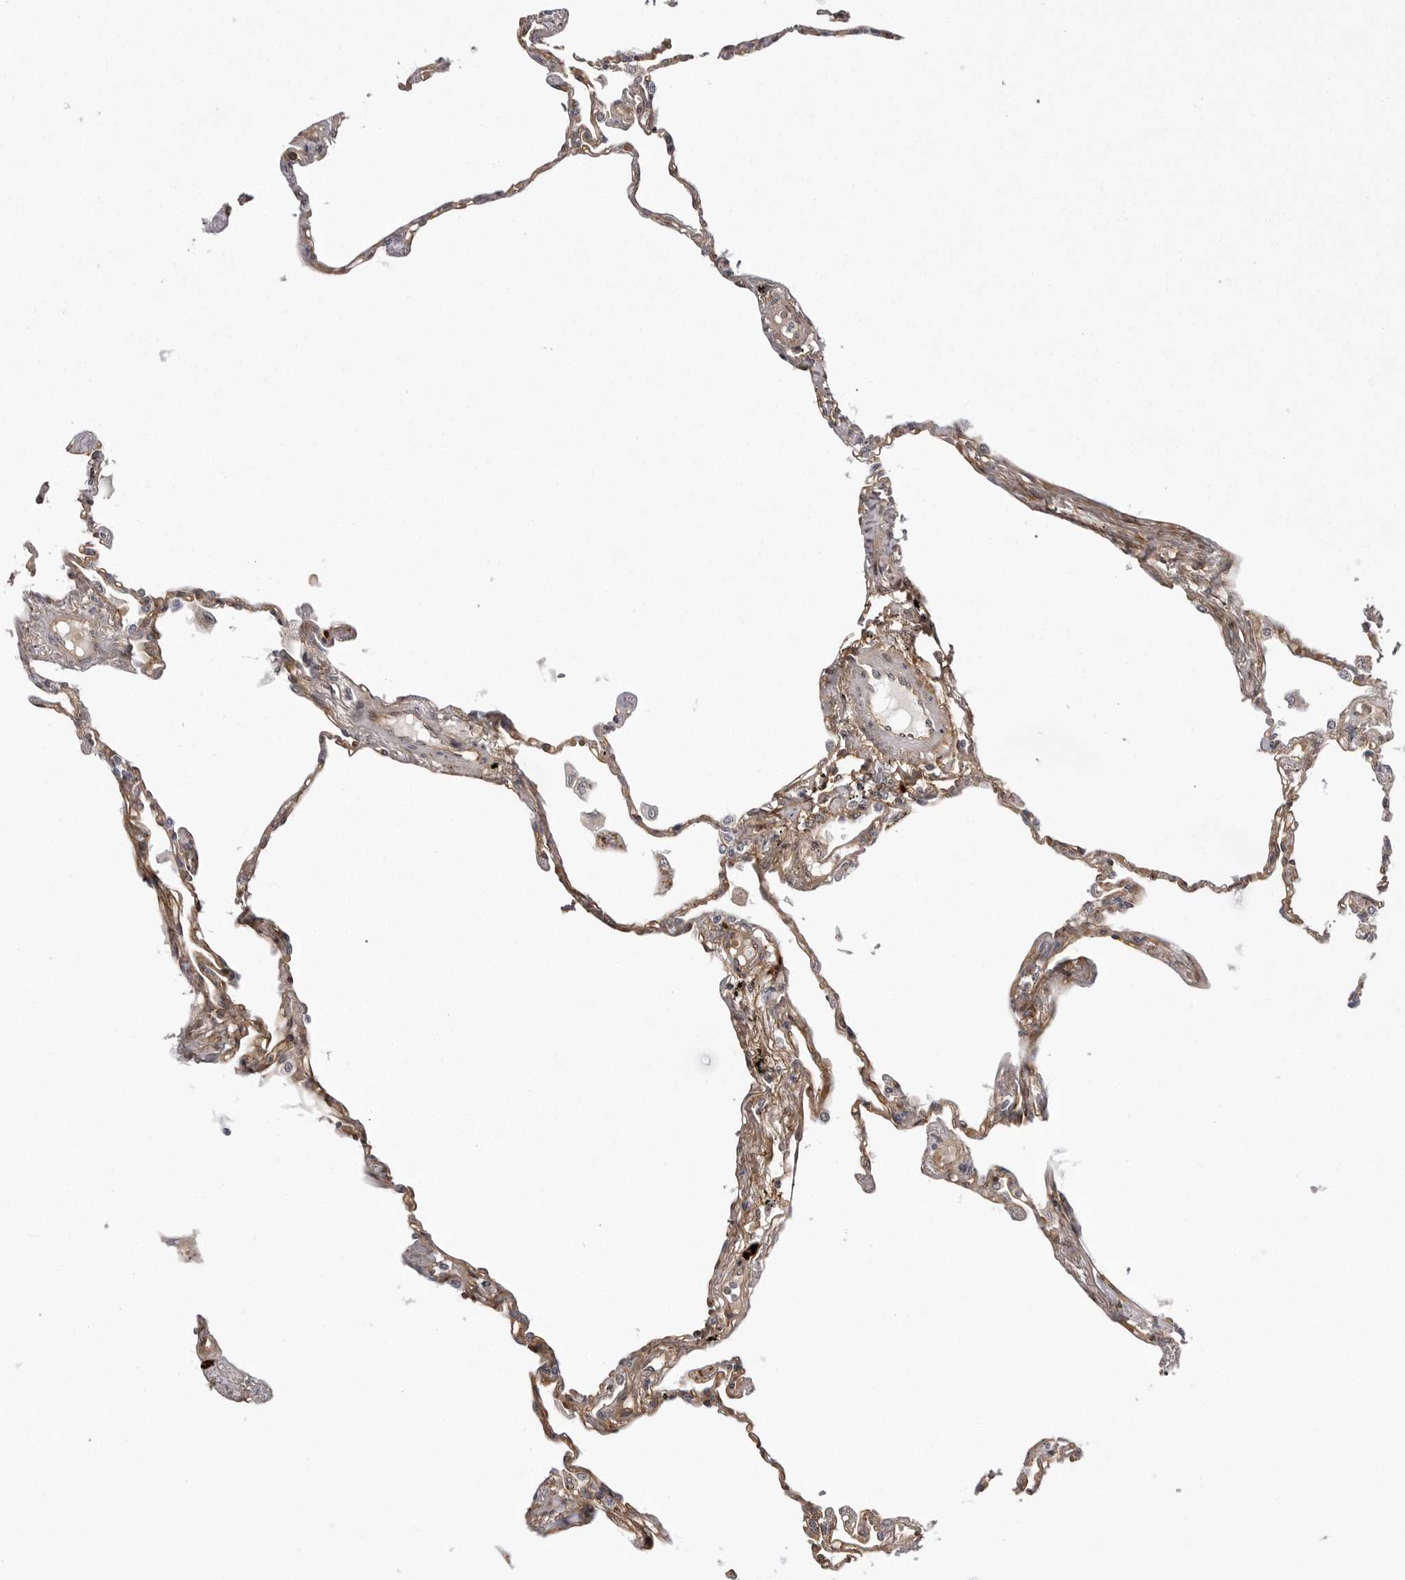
{"staining": {"intensity": "moderate", "quantity": "25%-75%", "location": "cytoplasmic/membranous"}, "tissue": "lung", "cell_type": "Alveolar cells", "image_type": "normal", "snomed": [{"axis": "morphology", "description": "Normal tissue, NOS"}, {"axis": "topography", "description": "Lung"}], "caption": "Immunohistochemical staining of normal lung demonstrates moderate cytoplasmic/membranous protein staining in about 25%-75% of alveolar cells.", "gene": "ARL5A", "patient": {"sex": "female", "age": 67}}